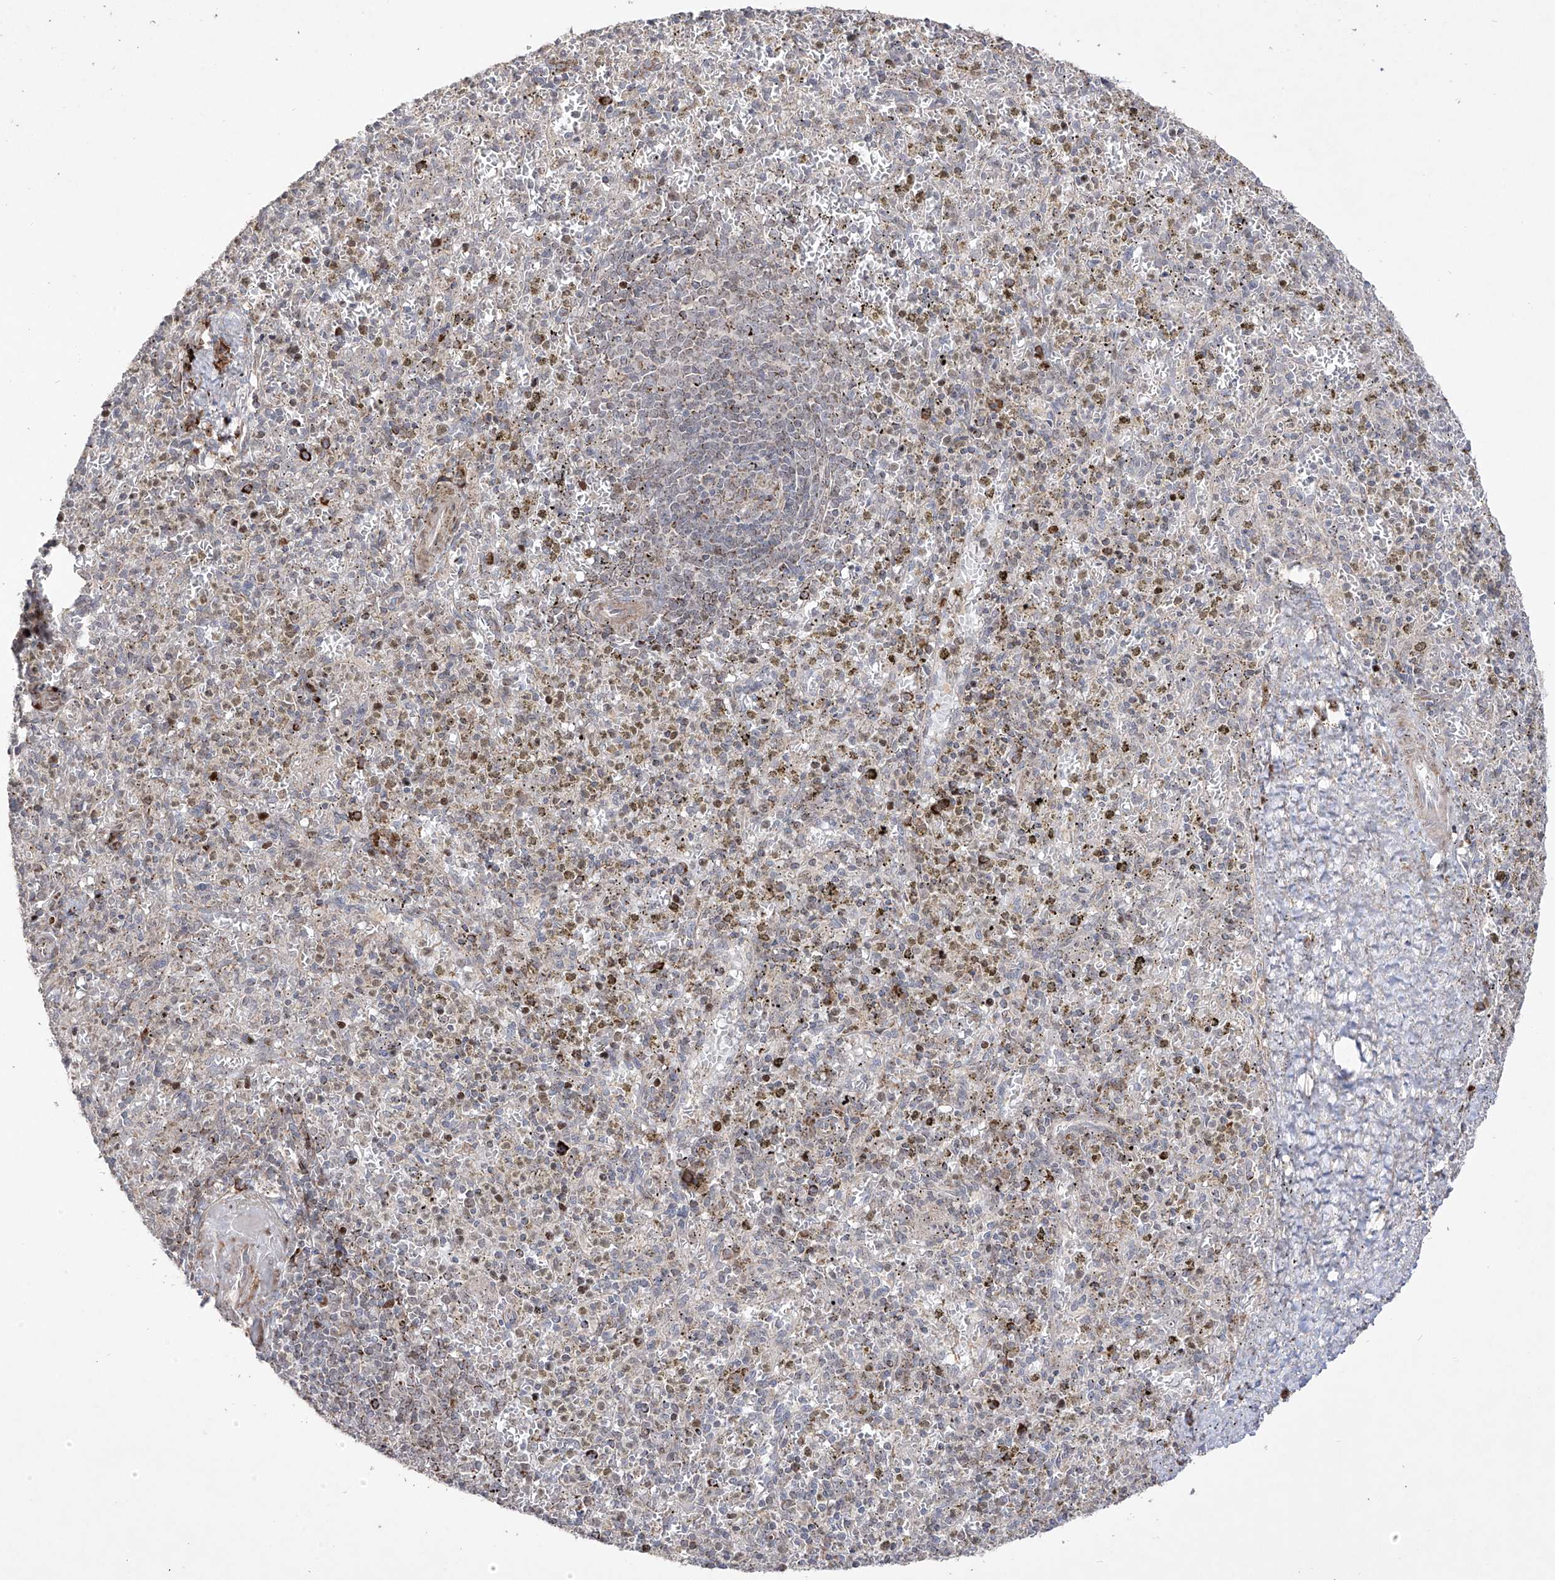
{"staining": {"intensity": "moderate", "quantity": "<25%", "location": "cytoplasmic/membranous"}, "tissue": "spleen", "cell_type": "Cells in red pulp", "image_type": "normal", "snomed": [{"axis": "morphology", "description": "Normal tissue, NOS"}, {"axis": "topography", "description": "Spleen"}], "caption": "This histopathology image demonstrates immunohistochemistry staining of normal human spleen, with low moderate cytoplasmic/membranous expression in approximately <25% of cells in red pulp.", "gene": "YKT6", "patient": {"sex": "male", "age": 72}}